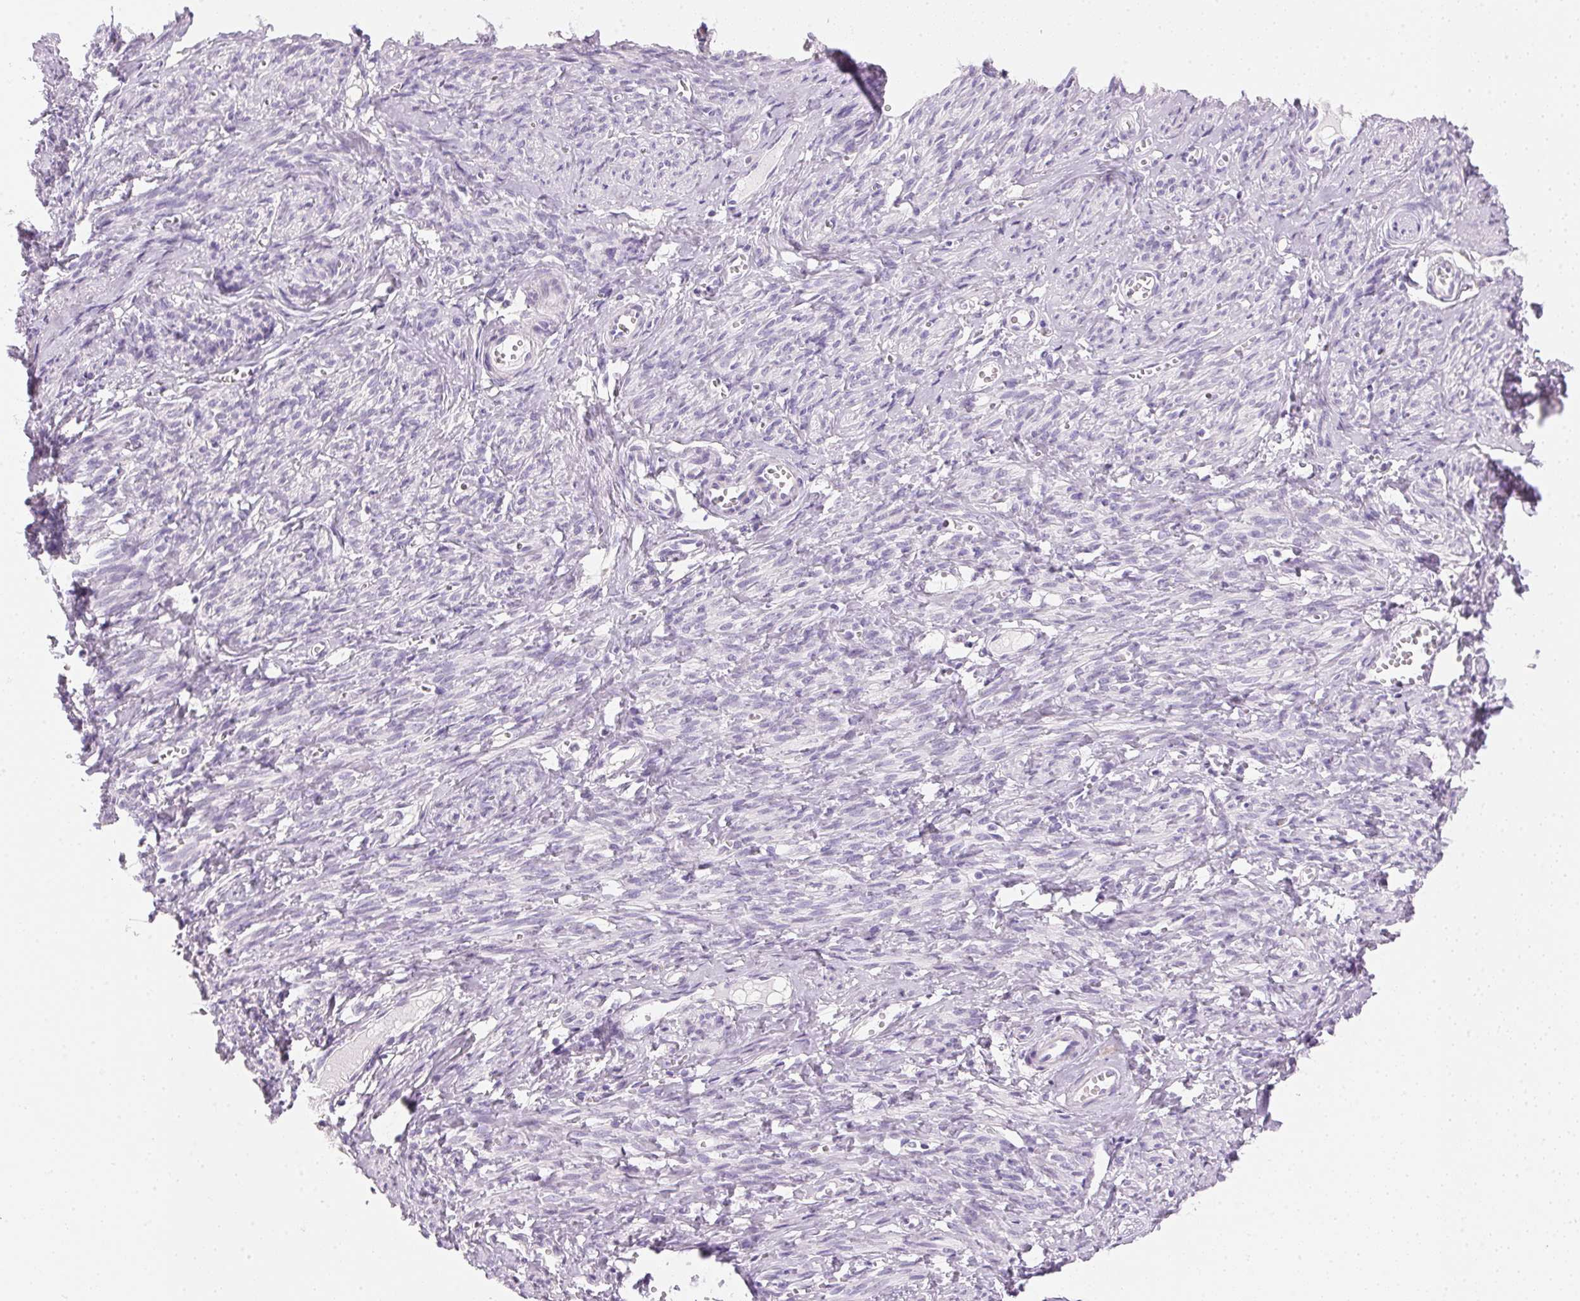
{"staining": {"intensity": "negative", "quantity": "none", "location": "none"}, "tissue": "smooth muscle", "cell_type": "Smooth muscle cells", "image_type": "normal", "snomed": [{"axis": "morphology", "description": "Normal tissue, NOS"}, {"axis": "topography", "description": "Smooth muscle"}], "caption": "Smooth muscle cells show no significant expression in unremarkable smooth muscle.", "gene": "IGFBP1", "patient": {"sex": "female", "age": 65}}